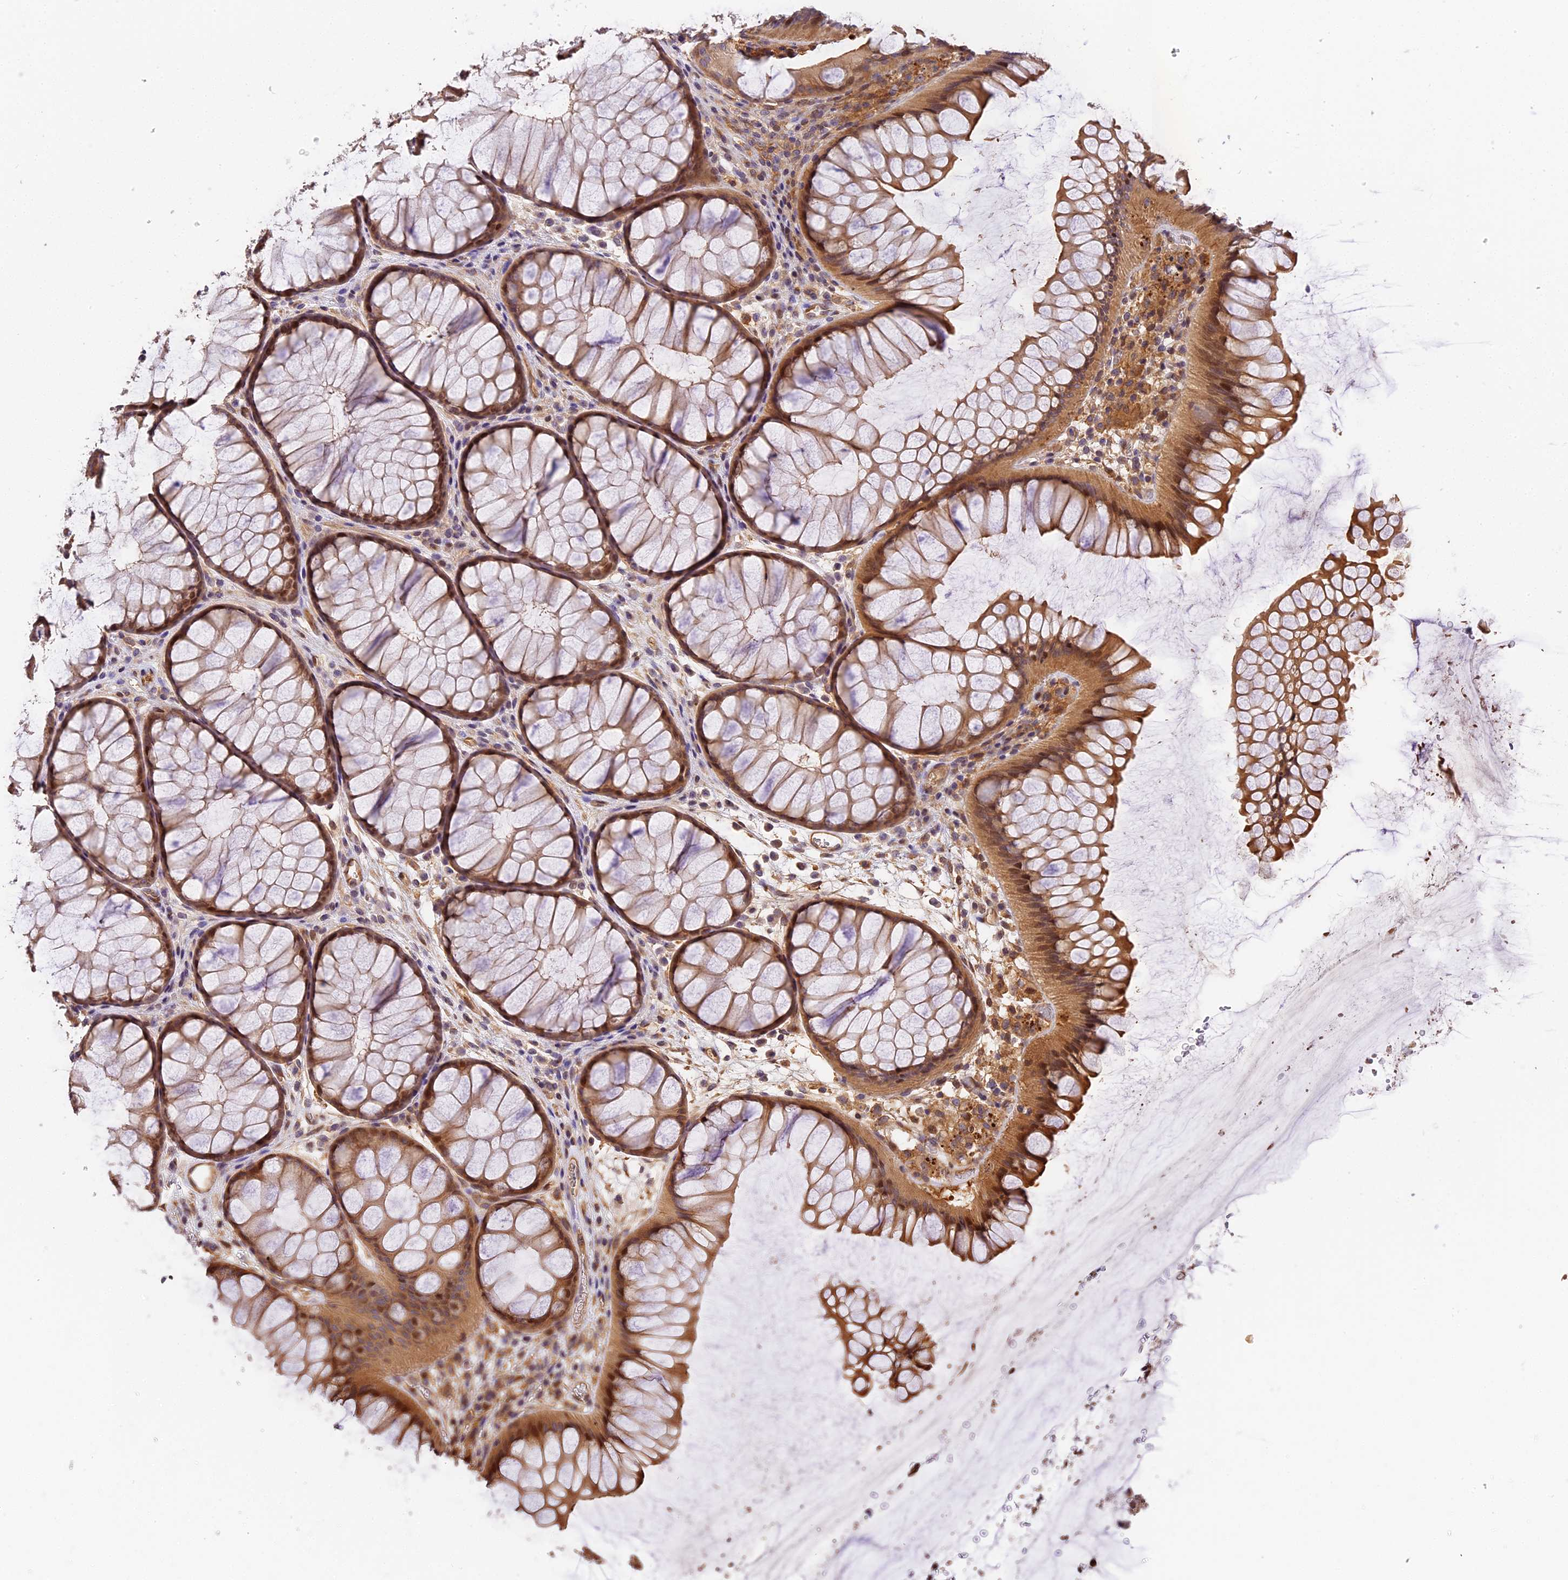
{"staining": {"intensity": "moderate", "quantity": ">75%", "location": "cytoplasmic/membranous,nuclear"}, "tissue": "colon", "cell_type": "Endothelial cells", "image_type": "normal", "snomed": [{"axis": "morphology", "description": "Normal tissue, NOS"}, {"axis": "topography", "description": "Colon"}], "caption": "Immunohistochemical staining of unremarkable colon reveals >75% levels of moderate cytoplasmic/membranous,nuclear protein expression in approximately >75% of endothelial cells.", "gene": "ARHGAP17", "patient": {"sex": "female", "age": 82}}